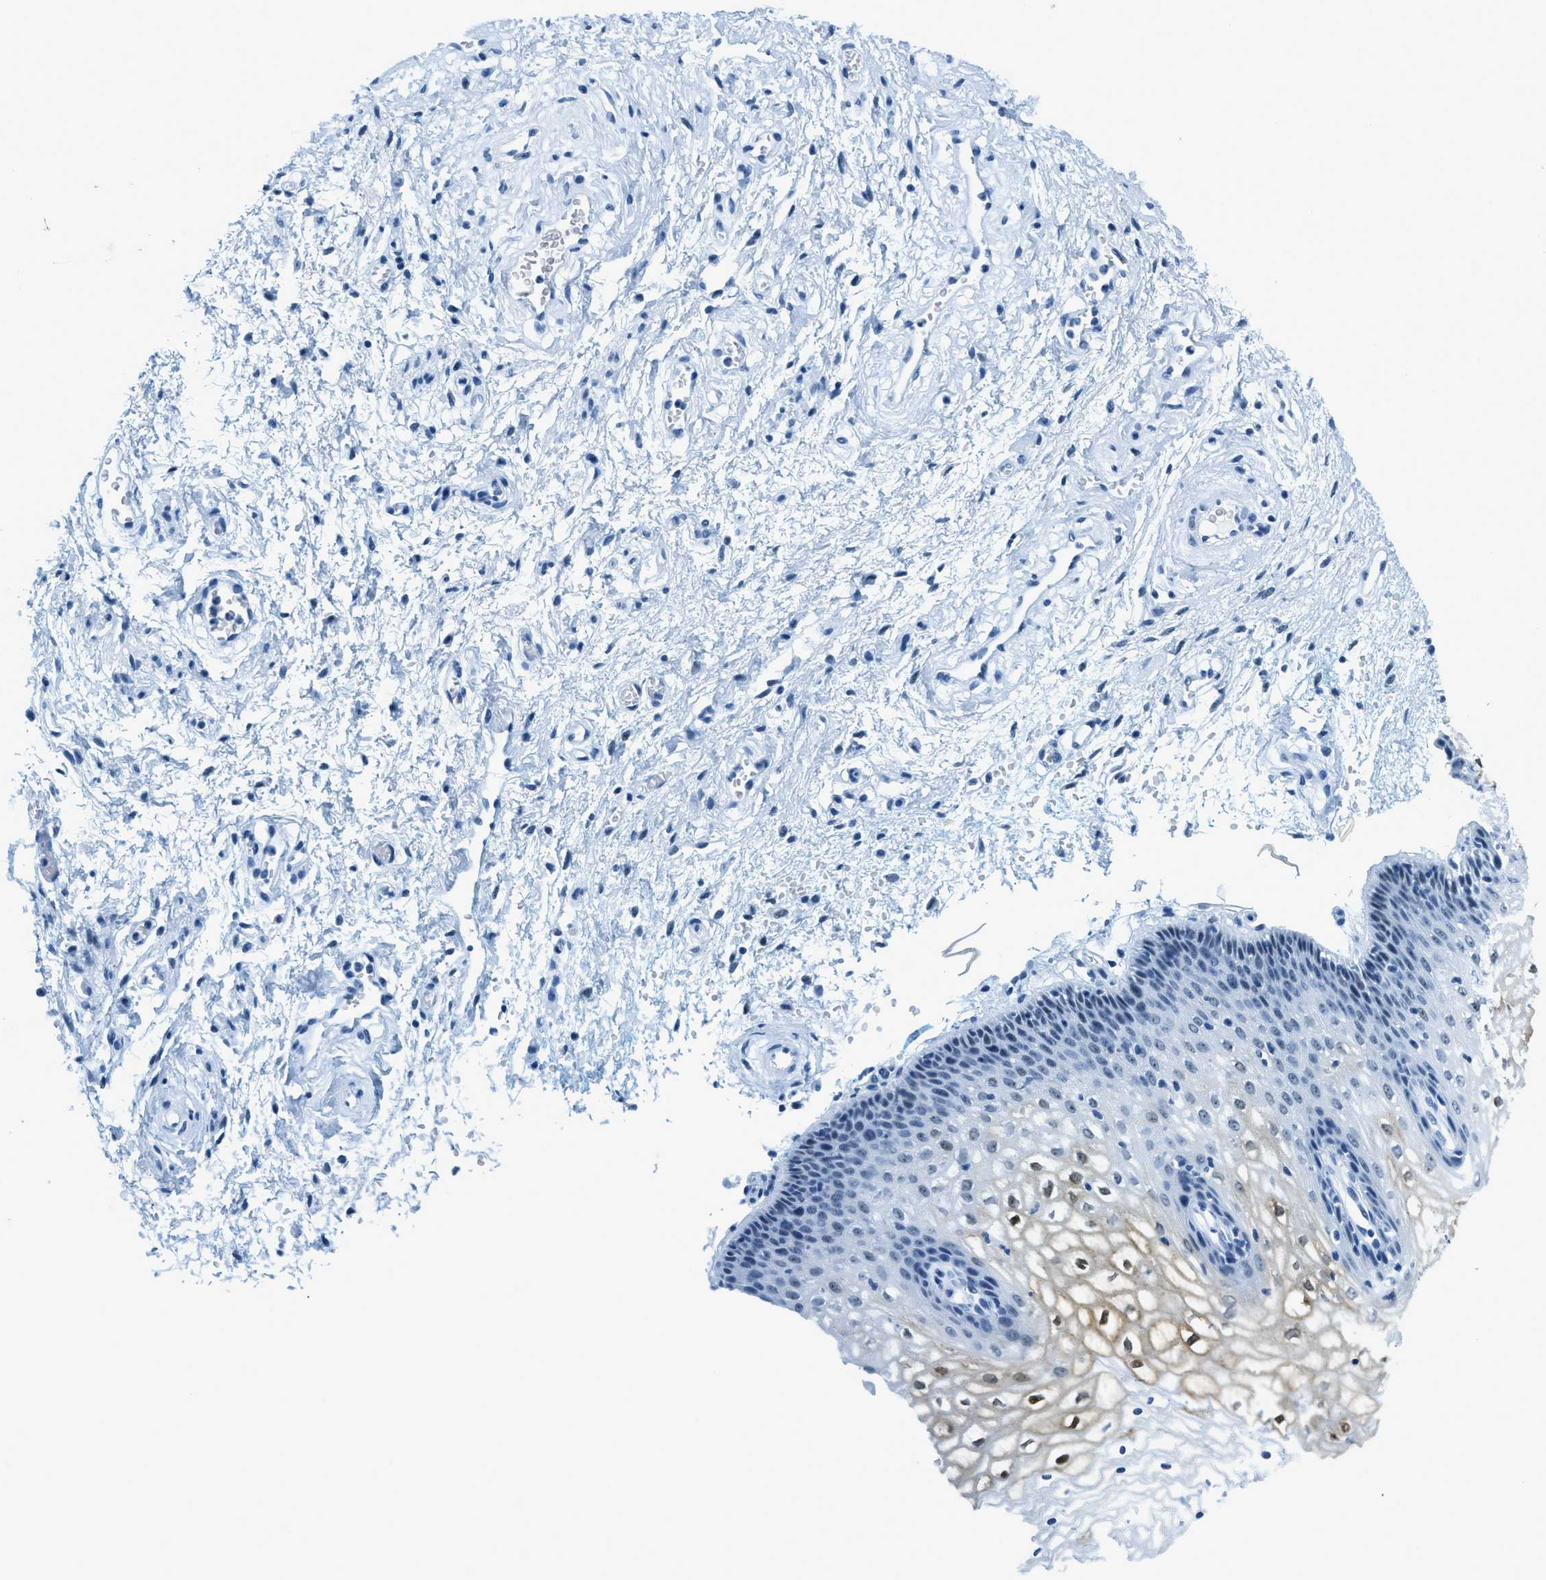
{"staining": {"intensity": "moderate", "quantity": "25%-75%", "location": "cytoplasmic/membranous,nuclear"}, "tissue": "vagina", "cell_type": "Squamous epithelial cells", "image_type": "normal", "snomed": [{"axis": "morphology", "description": "Normal tissue, NOS"}, {"axis": "topography", "description": "Vagina"}], "caption": "This is an image of immunohistochemistry staining of benign vagina, which shows moderate expression in the cytoplasmic/membranous,nuclear of squamous epithelial cells.", "gene": "PLA2G2A", "patient": {"sex": "female", "age": 34}}